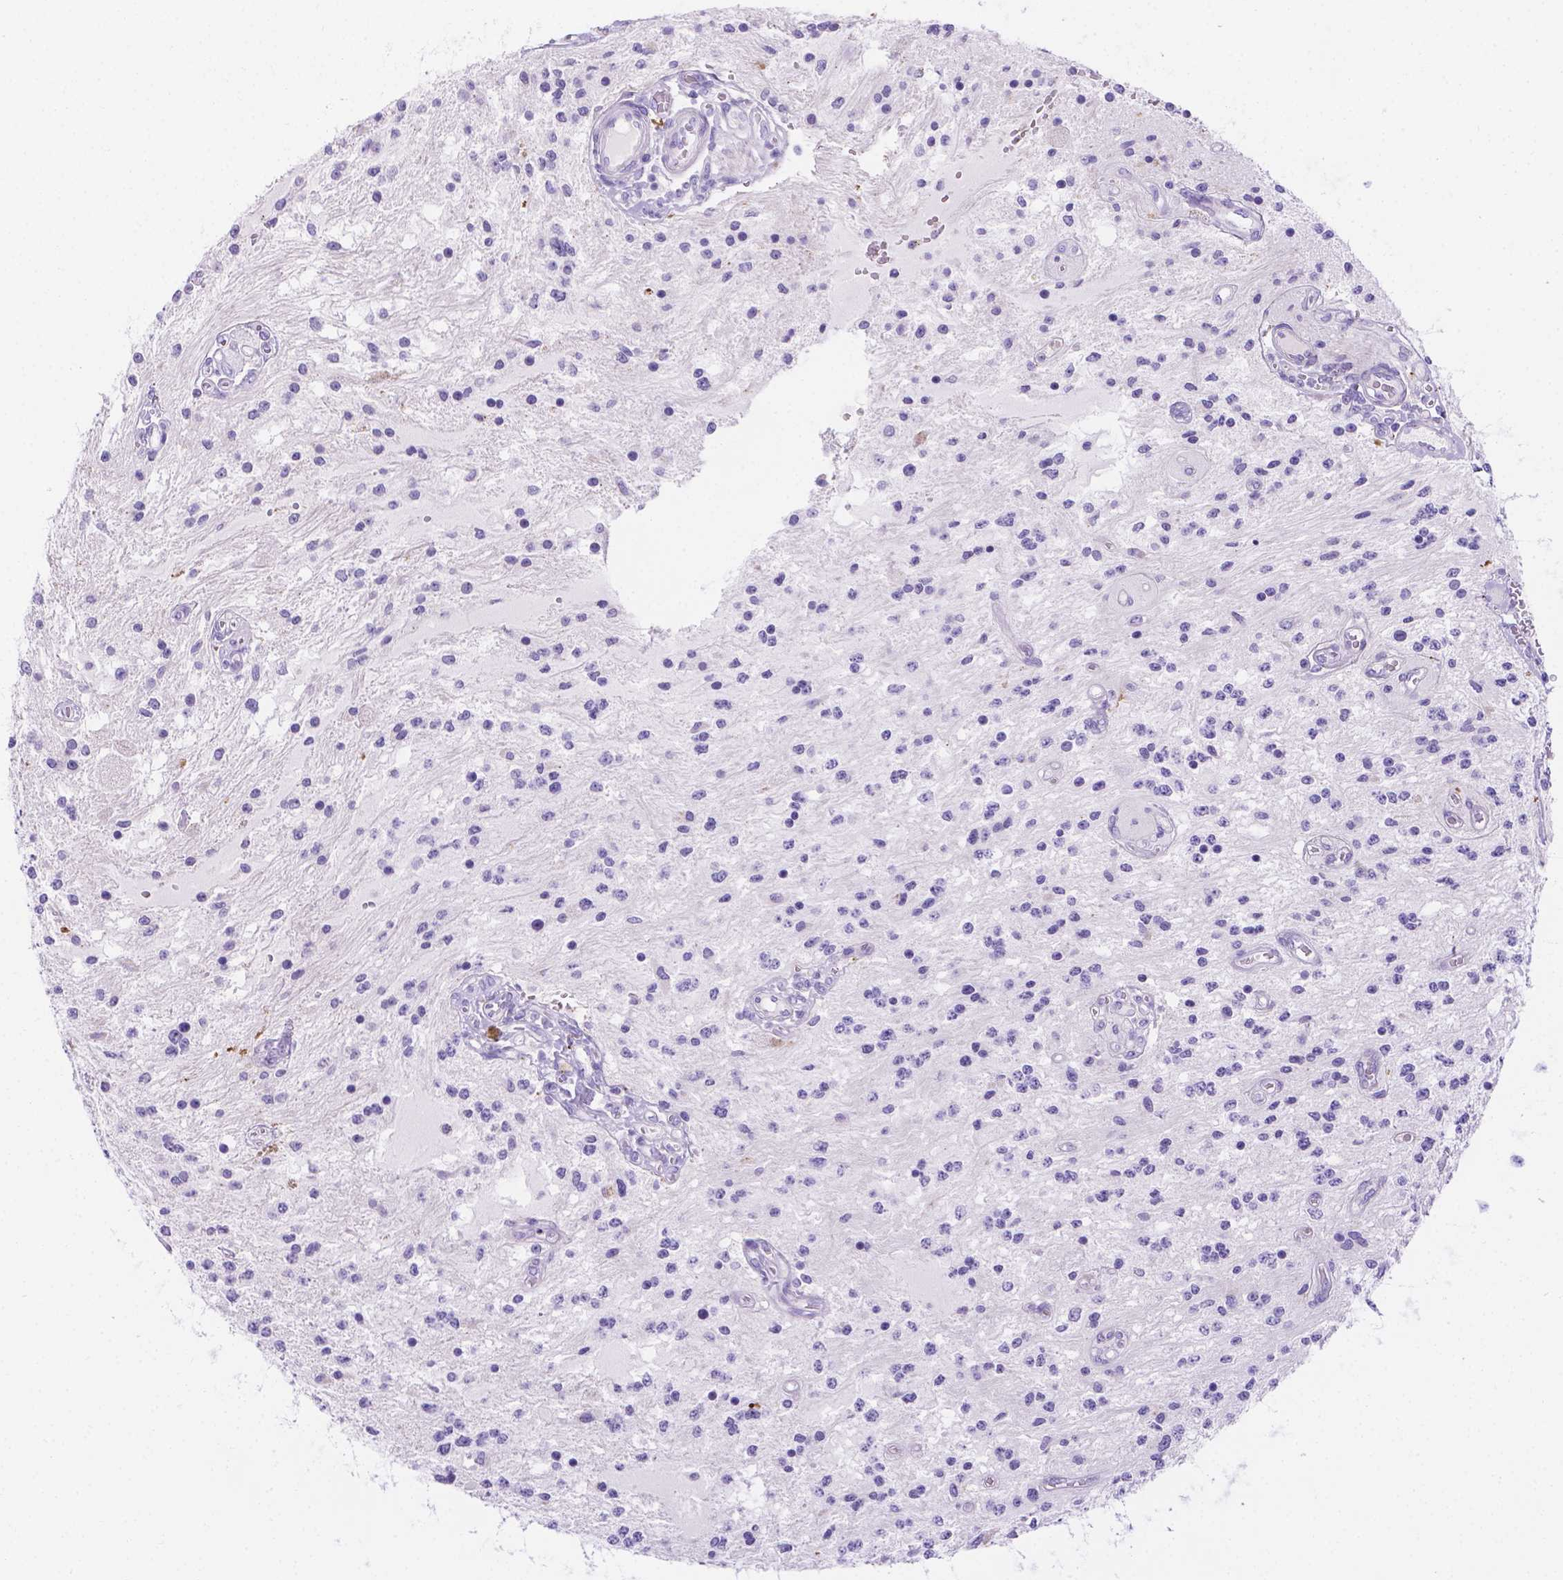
{"staining": {"intensity": "negative", "quantity": "none", "location": "none"}, "tissue": "glioma", "cell_type": "Tumor cells", "image_type": "cancer", "snomed": [{"axis": "morphology", "description": "Glioma, malignant, Low grade"}, {"axis": "topography", "description": "Cerebellum"}], "caption": "An immunohistochemistry (IHC) image of malignant glioma (low-grade) is shown. There is no staining in tumor cells of malignant glioma (low-grade).", "gene": "MLN", "patient": {"sex": "female", "age": 14}}